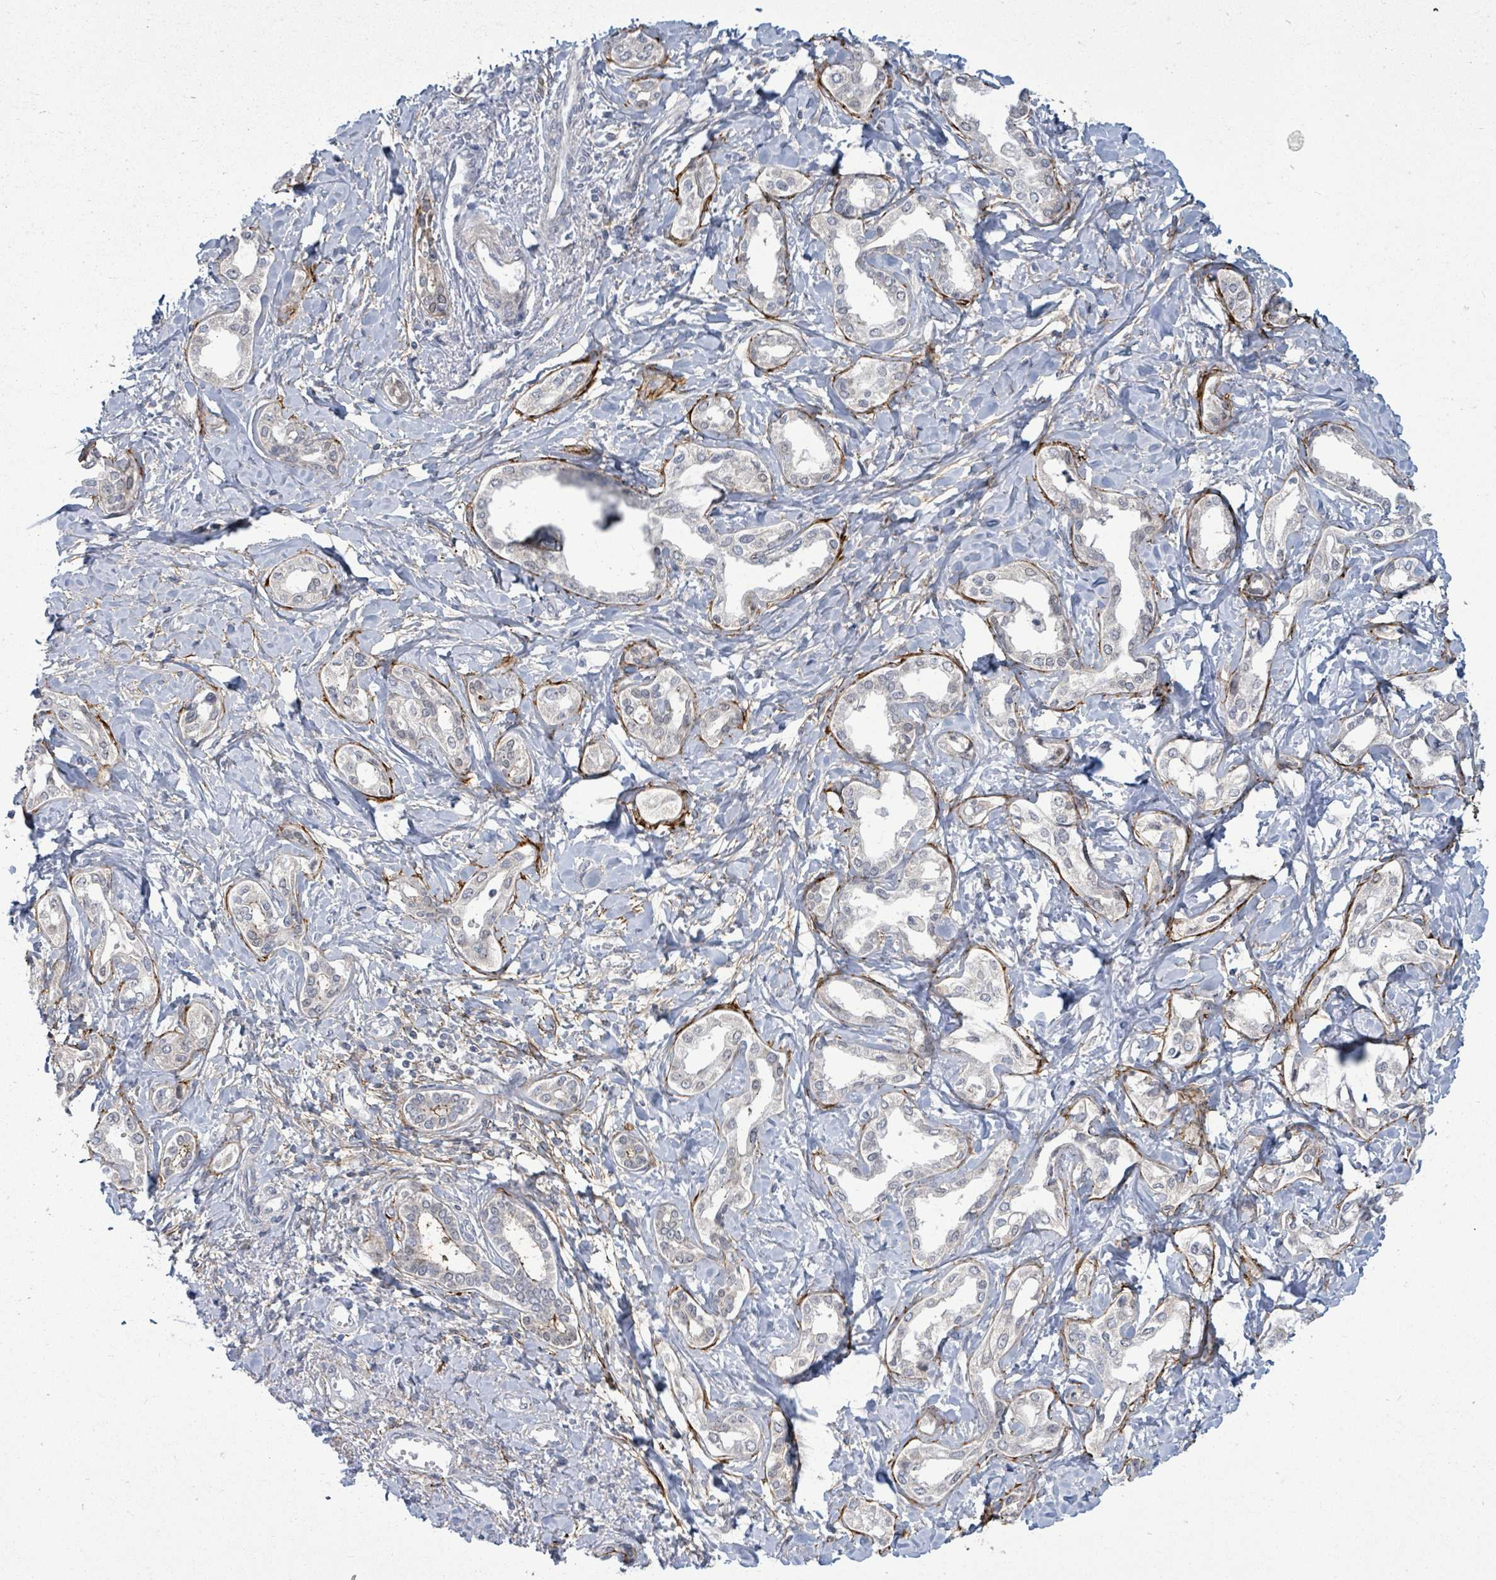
{"staining": {"intensity": "negative", "quantity": "none", "location": "none"}, "tissue": "liver cancer", "cell_type": "Tumor cells", "image_type": "cancer", "snomed": [{"axis": "morphology", "description": "Cholangiocarcinoma"}, {"axis": "topography", "description": "Liver"}], "caption": "A photomicrograph of cholangiocarcinoma (liver) stained for a protein displays no brown staining in tumor cells. (DAB (3,3'-diaminobenzidine) IHC with hematoxylin counter stain).", "gene": "ZFPM1", "patient": {"sex": "female", "age": 77}}